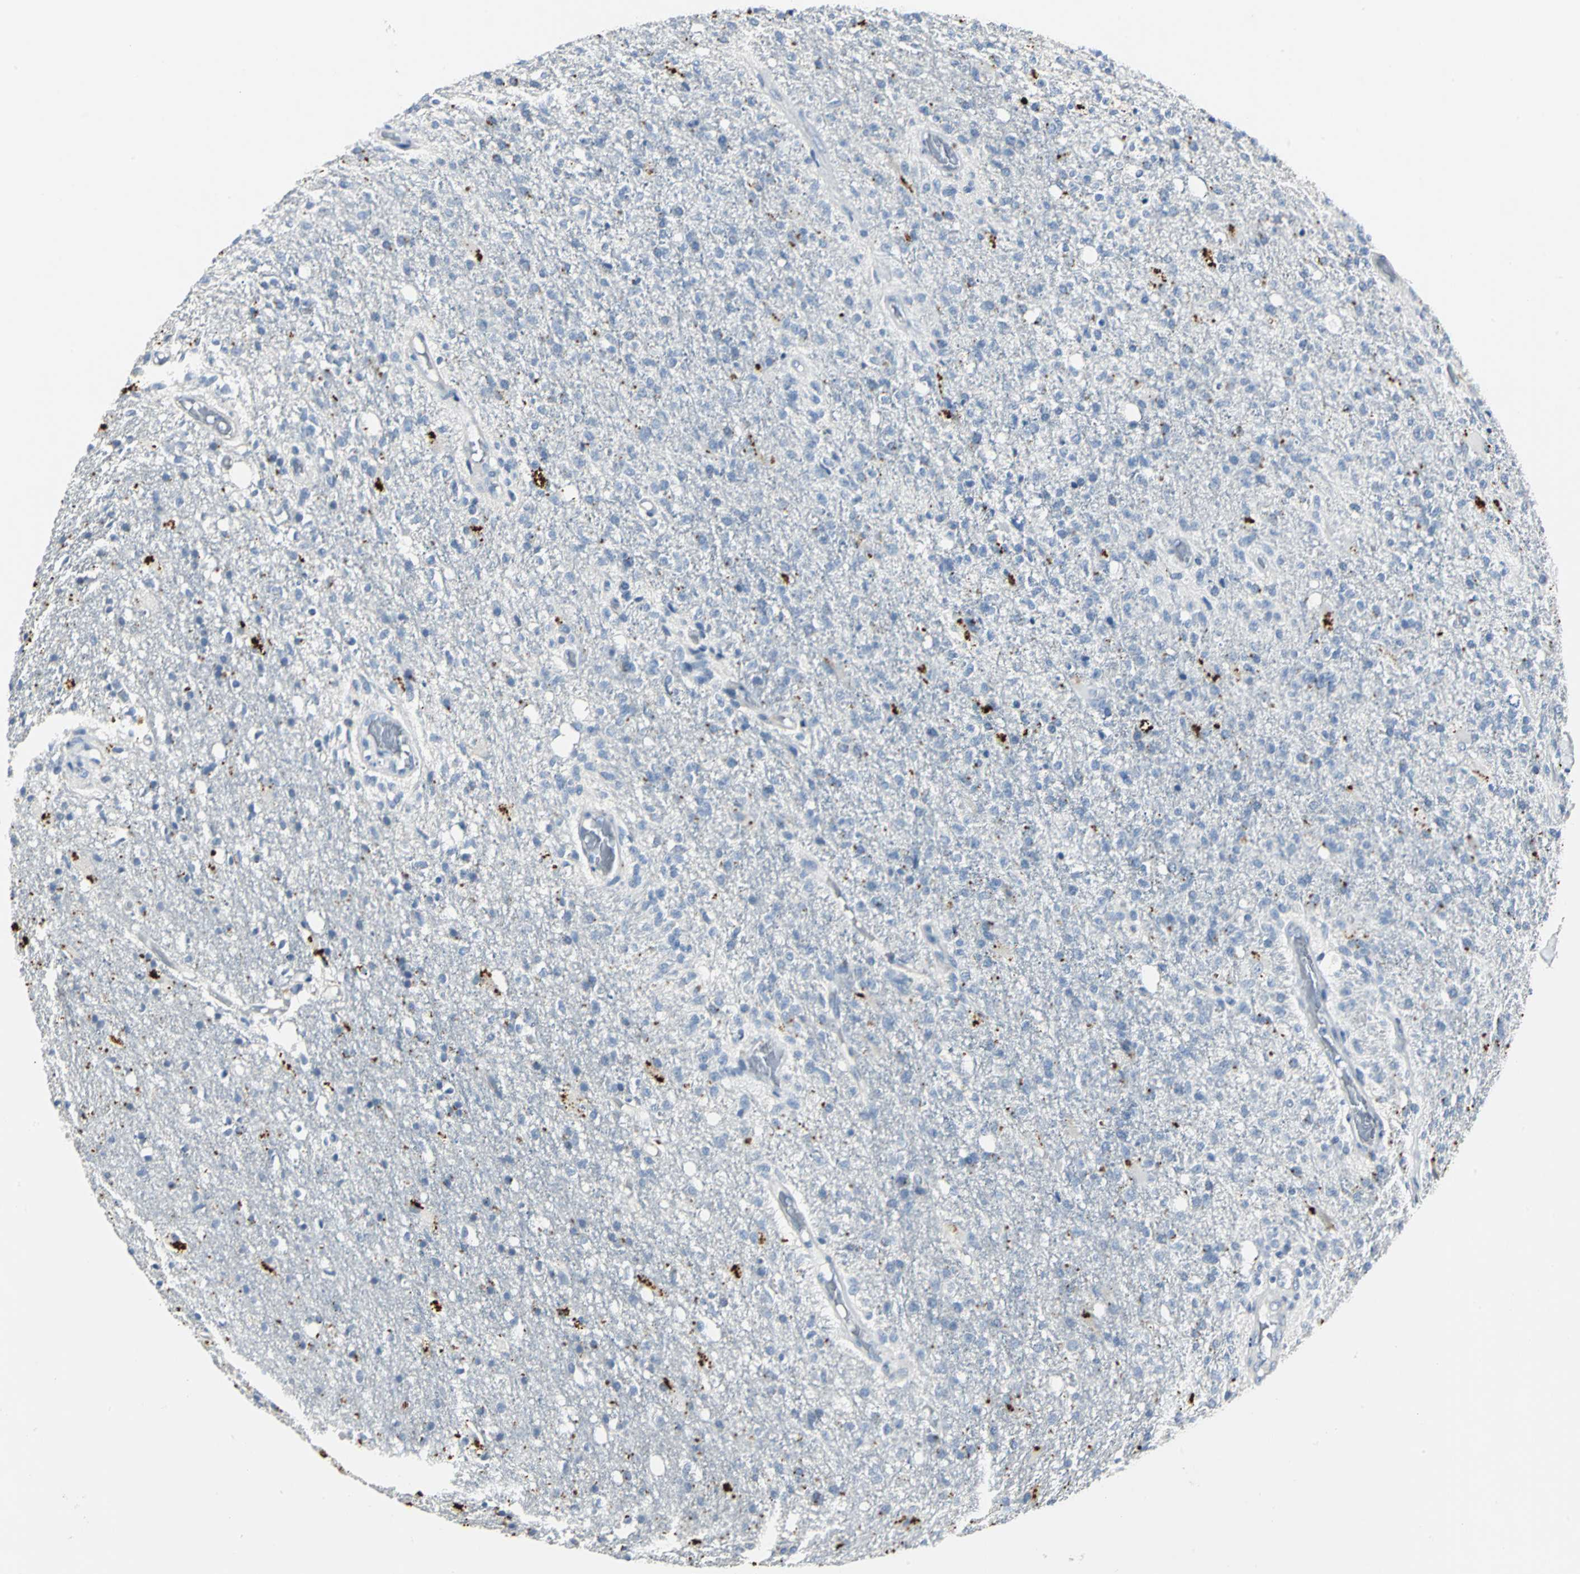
{"staining": {"intensity": "negative", "quantity": "none", "location": "none"}, "tissue": "glioma", "cell_type": "Tumor cells", "image_type": "cancer", "snomed": [{"axis": "morphology", "description": "Normal tissue, NOS"}, {"axis": "morphology", "description": "Glioma, malignant, High grade"}, {"axis": "topography", "description": "Cerebral cortex"}], "caption": "Glioma was stained to show a protein in brown. There is no significant expression in tumor cells. (Immunohistochemistry (ihc), brightfield microscopy, high magnification).", "gene": "RIPOR1", "patient": {"sex": "male", "age": 77}}